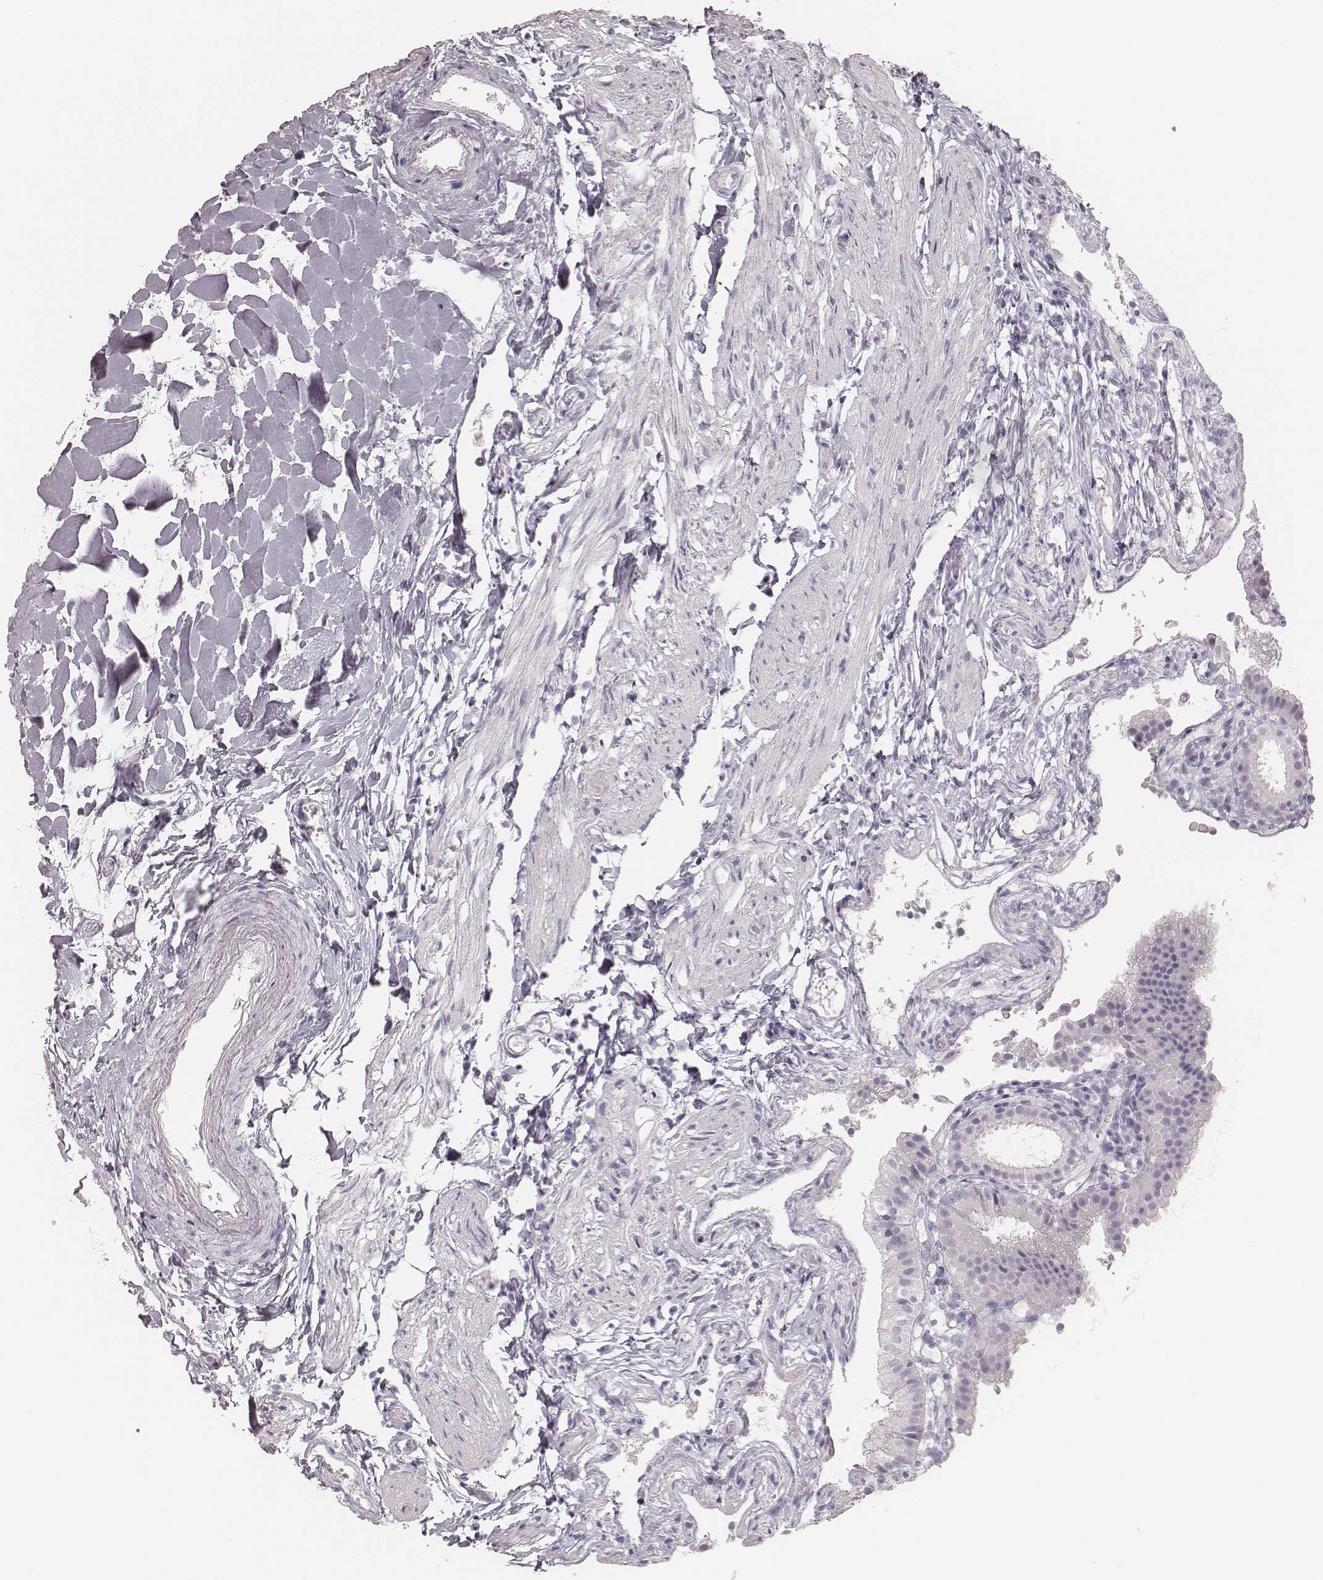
{"staining": {"intensity": "negative", "quantity": "none", "location": "none"}, "tissue": "gallbladder", "cell_type": "Glandular cells", "image_type": "normal", "snomed": [{"axis": "morphology", "description": "Normal tissue, NOS"}, {"axis": "topography", "description": "Gallbladder"}], "caption": "Micrograph shows no significant protein positivity in glandular cells of unremarkable gallbladder.", "gene": "KRT82", "patient": {"sex": "female", "age": 47}}